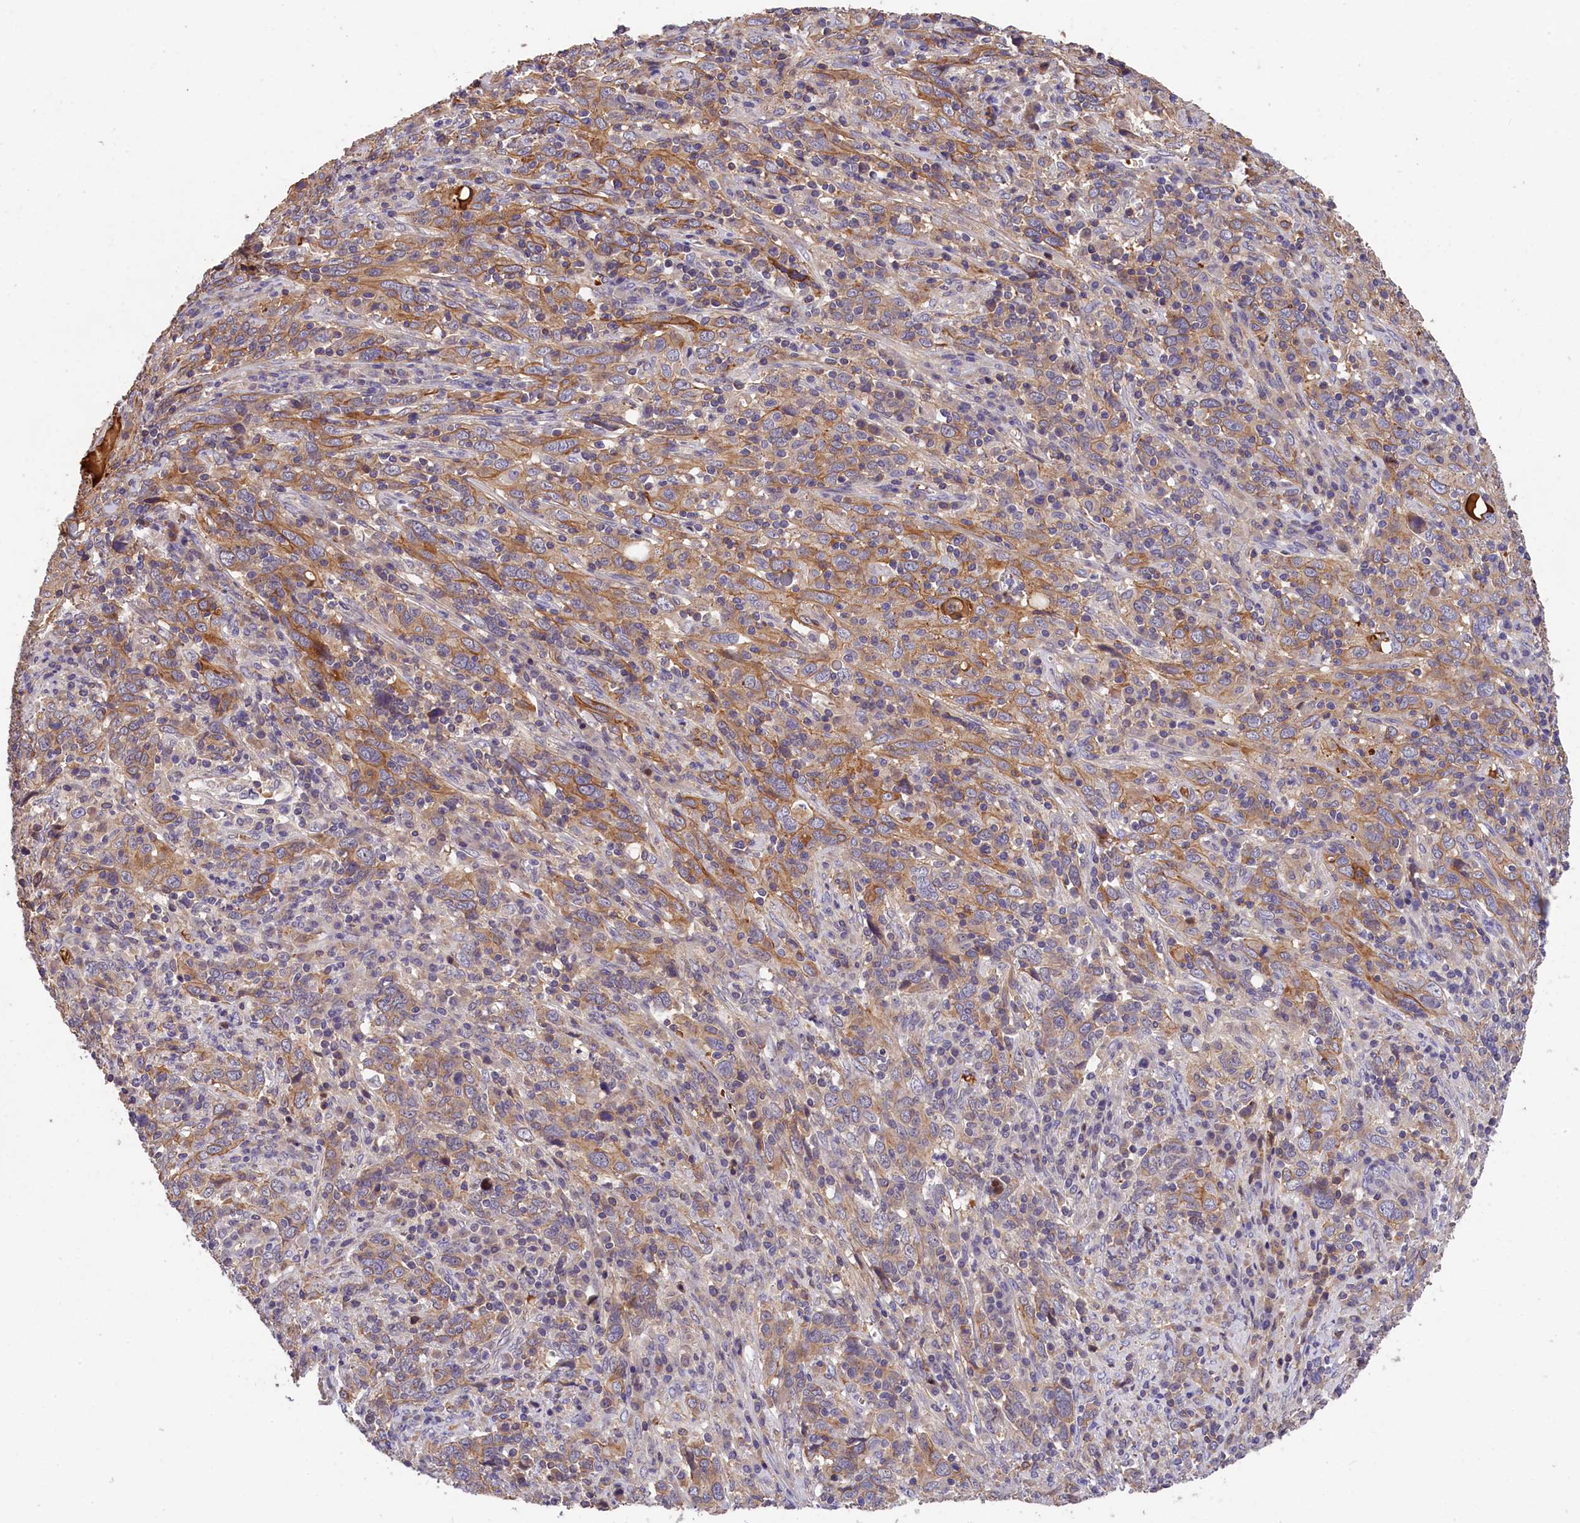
{"staining": {"intensity": "moderate", "quantity": "25%-75%", "location": "cytoplasmic/membranous"}, "tissue": "cervical cancer", "cell_type": "Tumor cells", "image_type": "cancer", "snomed": [{"axis": "morphology", "description": "Squamous cell carcinoma, NOS"}, {"axis": "topography", "description": "Cervix"}], "caption": "Squamous cell carcinoma (cervical) stained with a brown dye shows moderate cytoplasmic/membranous positive positivity in approximately 25%-75% of tumor cells.", "gene": "PHAF1", "patient": {"sex": "female", "age": 46}}